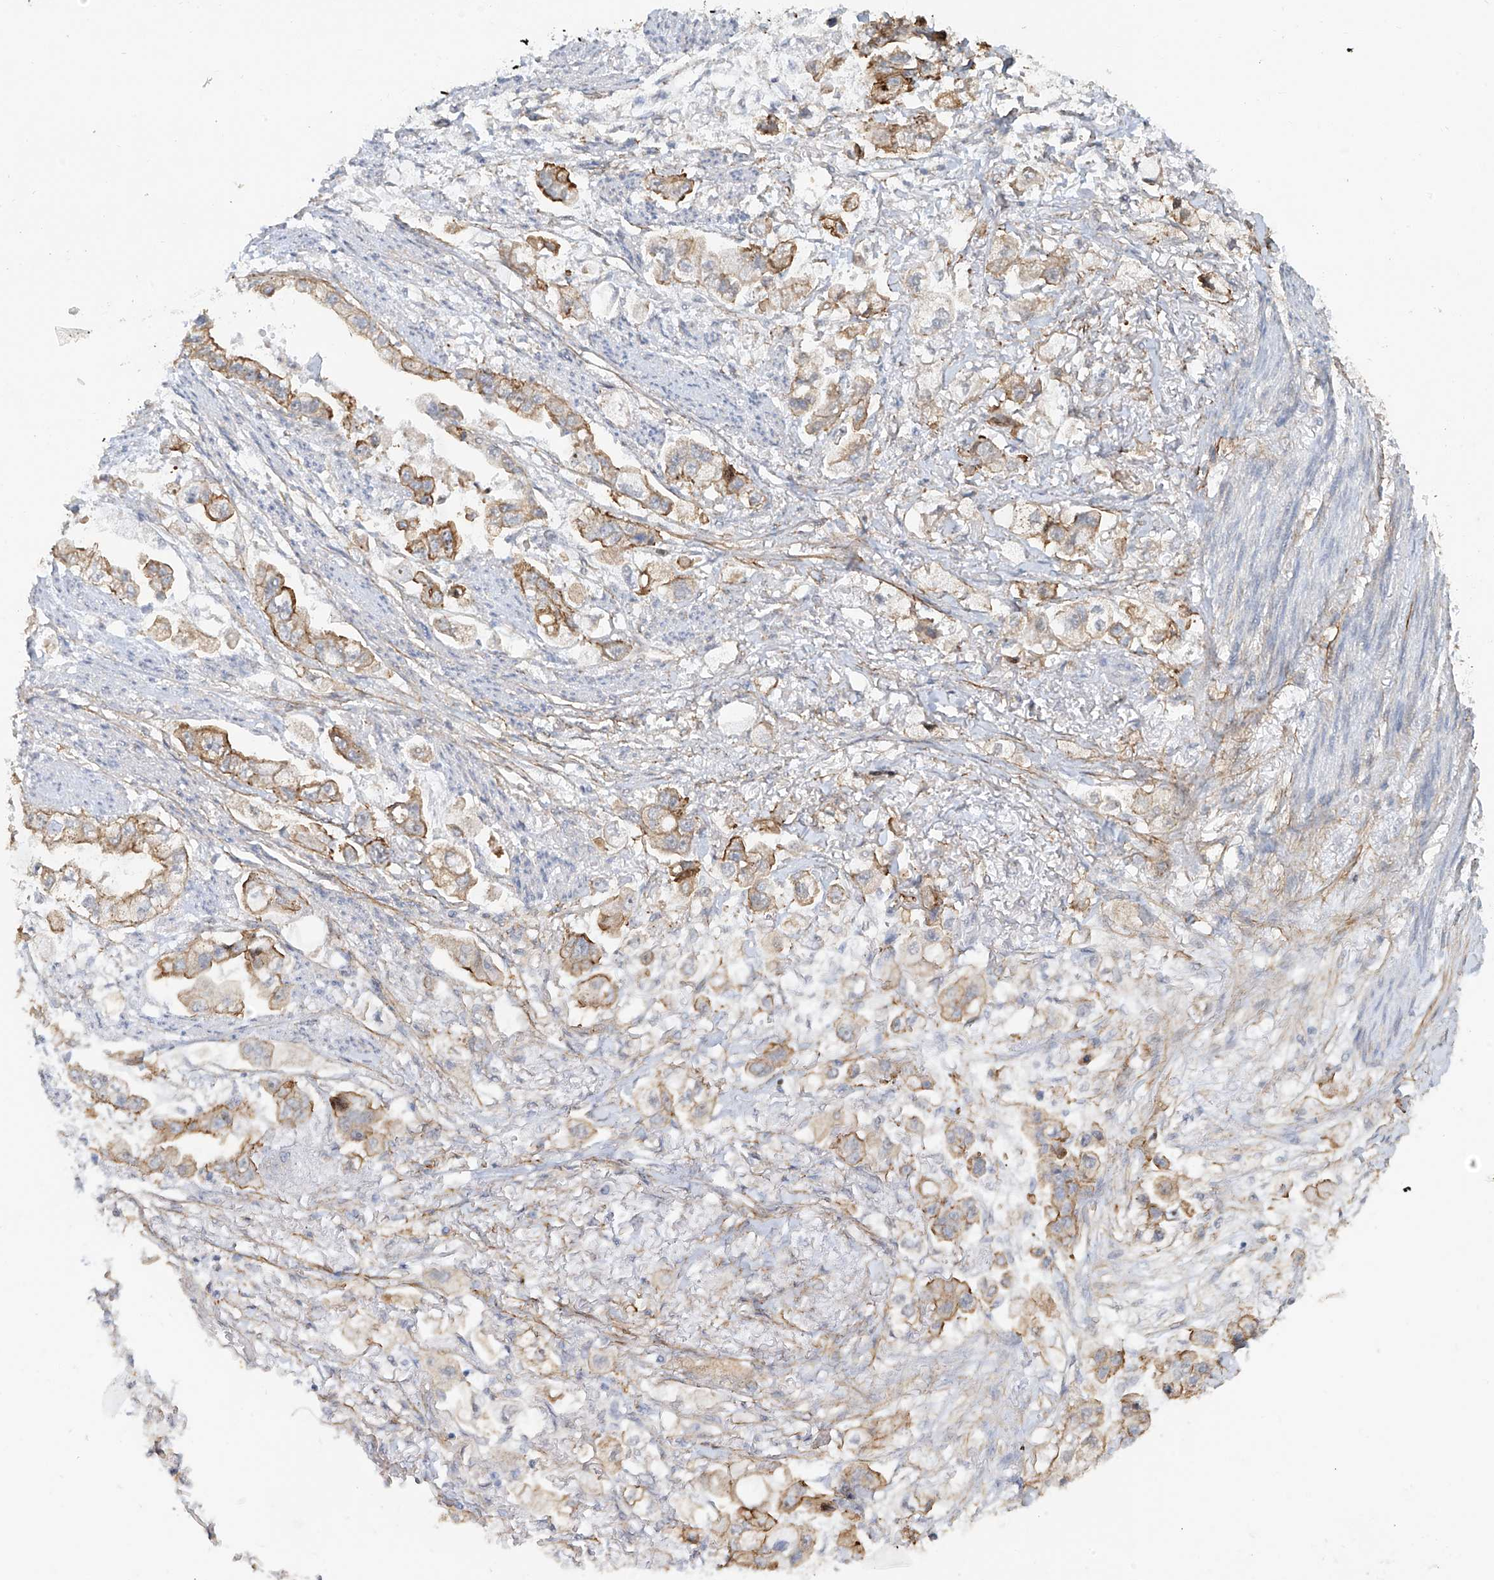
{"staining": {"intensity": "moderate", "quantity": ">75%", "location": "cytoplasmic/membranous"}, "tissue": "stomach cancer", "cell_type": "Tumor cells", "image_type": "cancer", "snomed": [{"axis": "morphology", "description": "Adenocarcinoma, NOS"}, {"axis": "topography", "description": "Stomach"}], "caption": "Human adenocarcinoma (stomach) stained with a brown dye exhibits moderate cytoplasmic/membranous positive staining in about >75% of tumor cells.", "gene": "TUBE1", "patient": {"sex": "male", "age": 62}}